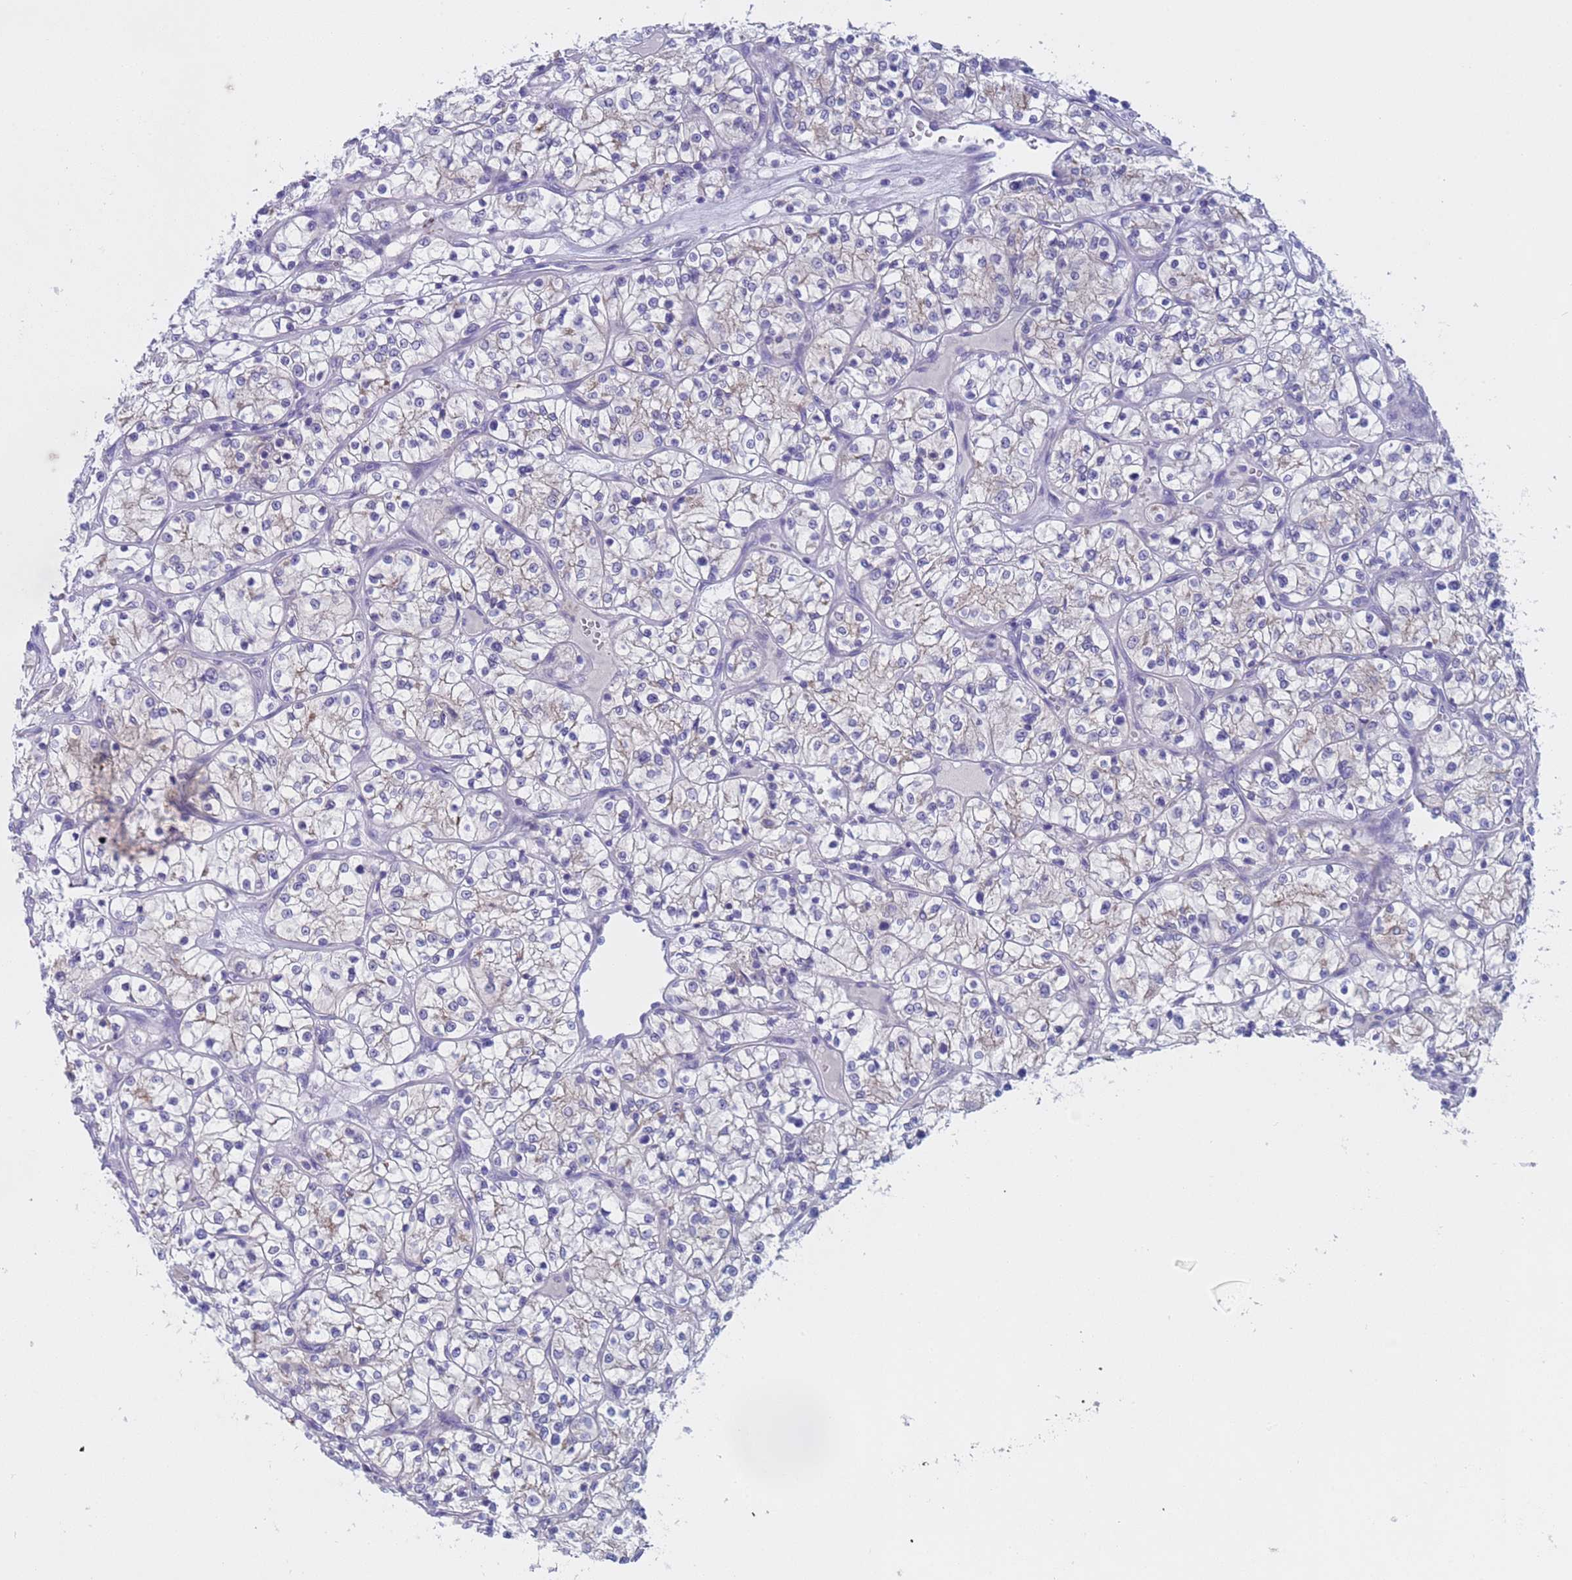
{"staining": {"intensity": "negative", "quantity": "none", "location": "none"}, "tissue": "renal cancer", "cell_type": "Tumor cells", "image_type": "cancer", "snomed": [{"axis": "morphology", "description": "Adenocarcinoma, NOS"}, {"axis": "topography", "description": "Kidney"}], "caption": "Immunohistochemistry of human adenocarcinoma (renal) reveals no staining in tumor cells.", "gene": "CAPN7", "patient": {"sex": "female", "age": 64}}